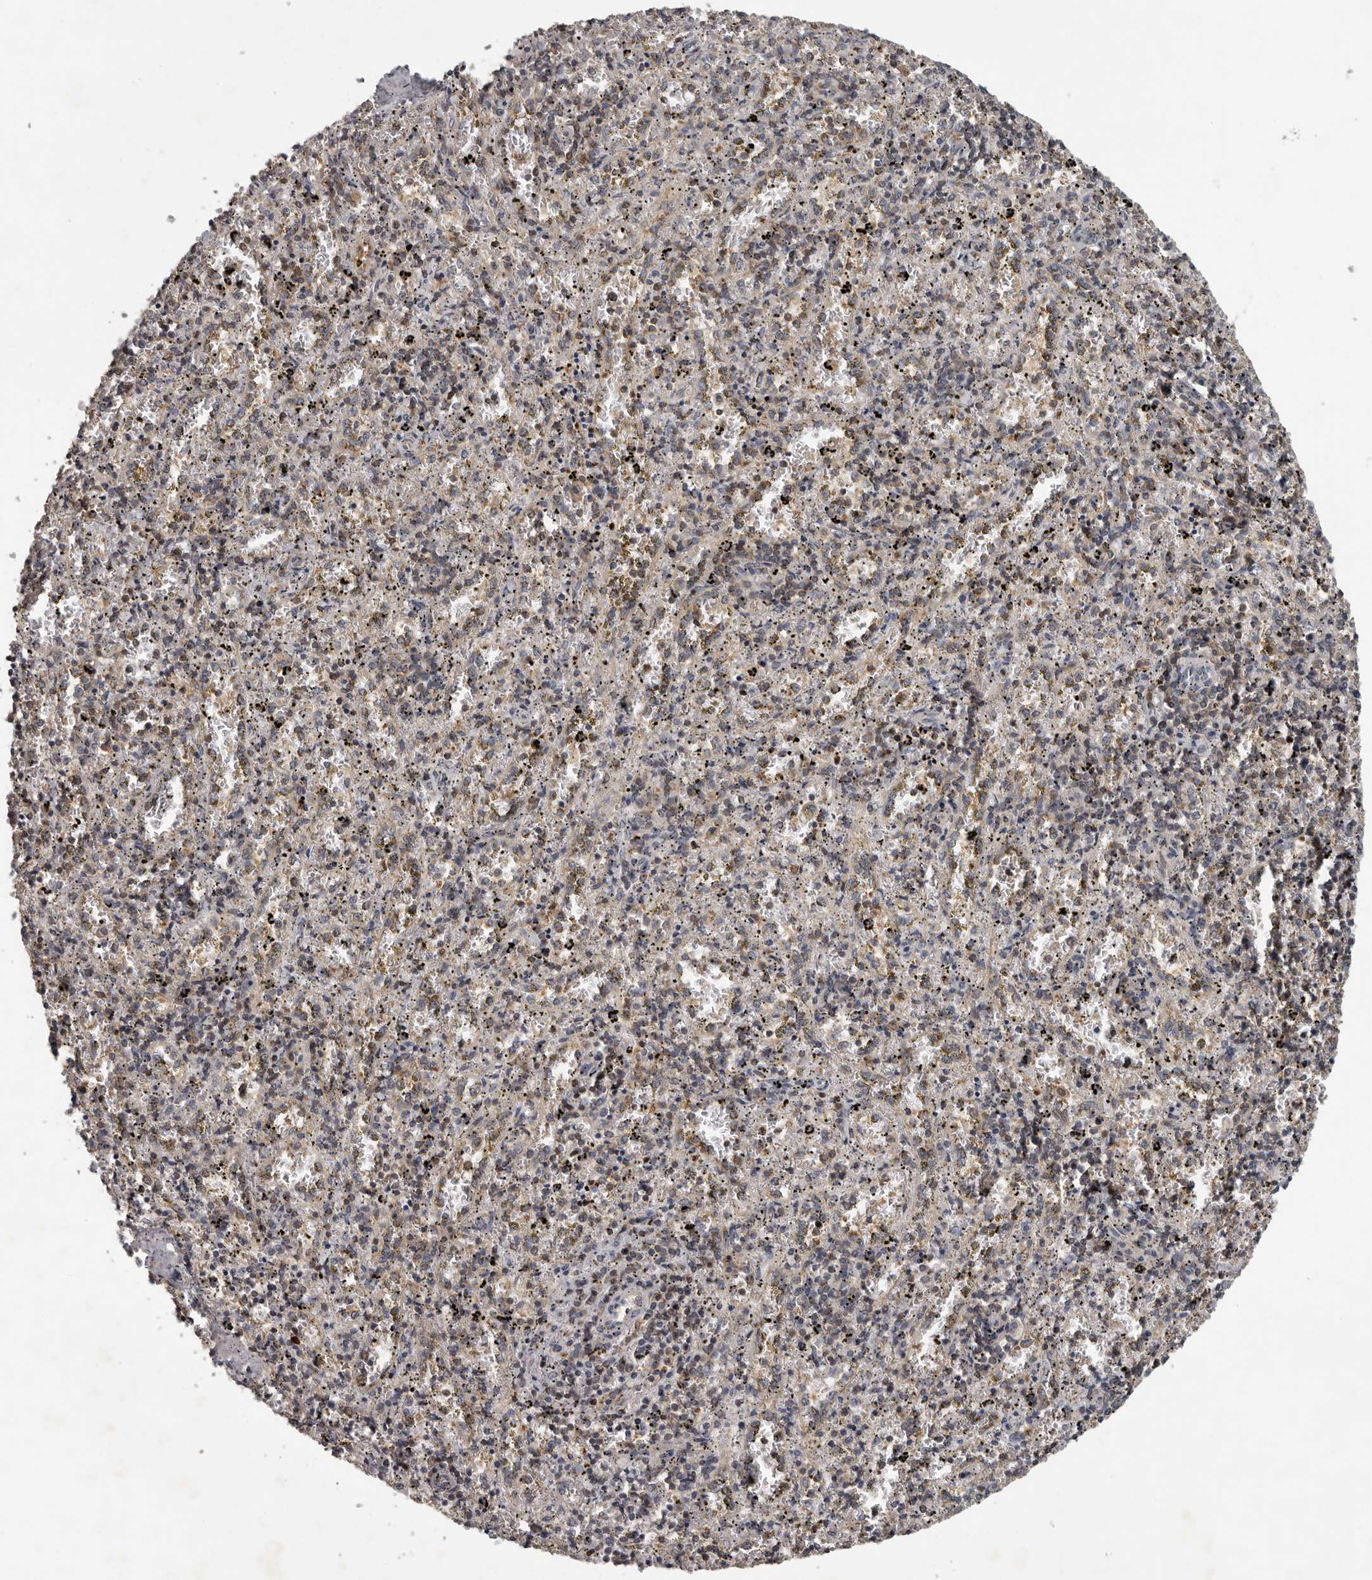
{"staining": {"intensity": "moderate", "quantity": "<25%", "location": "cytoplasmic/membranous"}, "tissue": "spleen", "cell_type": "Cells in red pulp", "image_type": "normal", "snomed": [{"axis": "morphology", "description": "Normal tissue, NOS"}, {"axis": "topography", "description": "Spleen"}], "caption": "Spleen stained with immunohistochemistry reveals moderate cytoplasmic/membranous expression in approximately <25% of cells in red pulp.", "gene": "ANKRD44", "patient": {"sex": "male", "age": 11}}